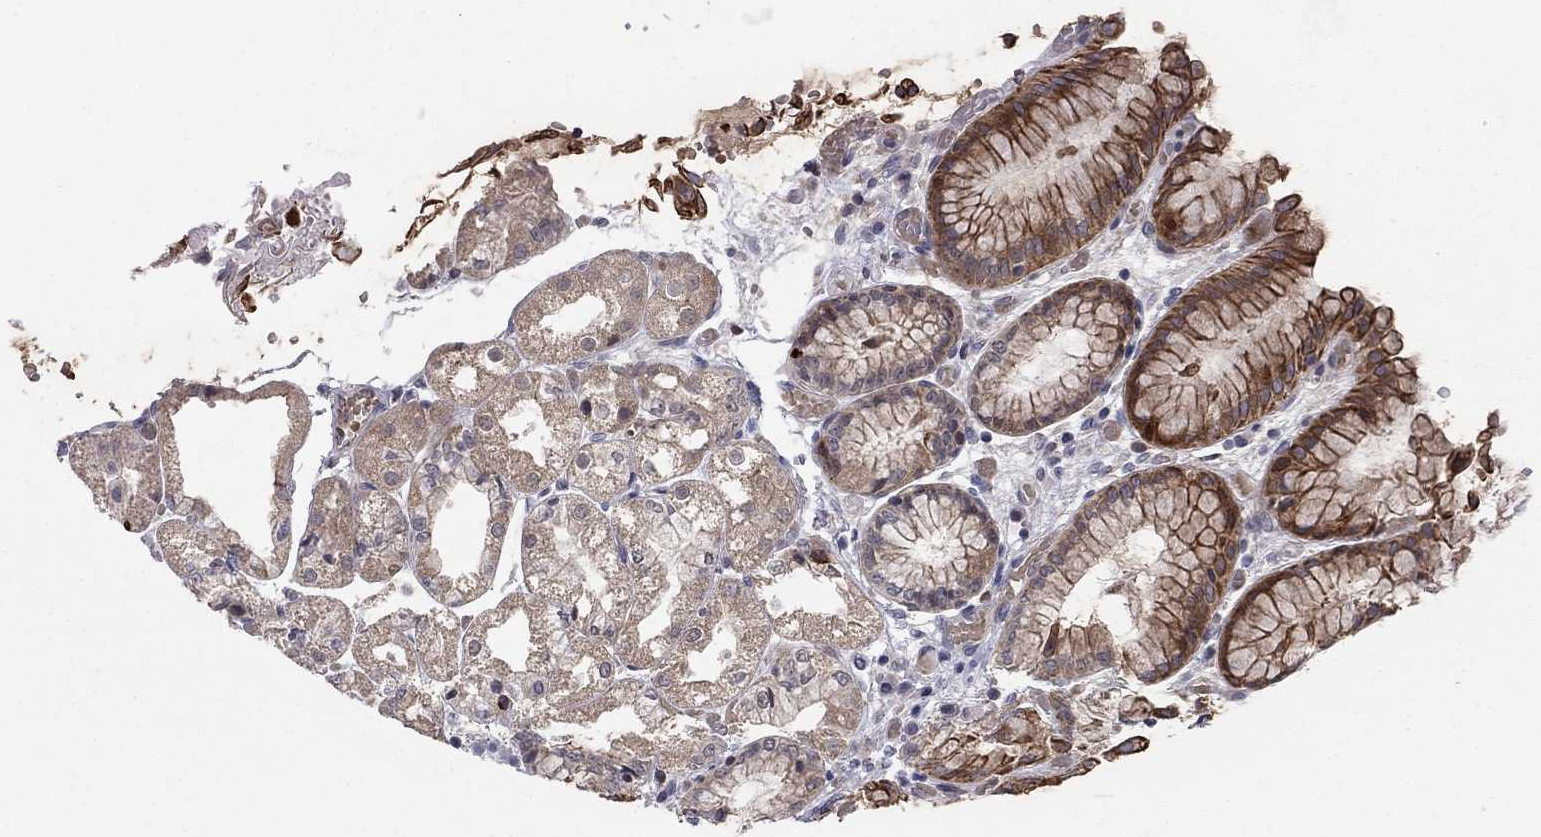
{"staining": {"intensity": "strong", "quantity": "<25%", "location": "cytoplasmic/membranous"}, "tissue": "stomach", "cell_type": "Glandular cells", "image_type": "normal", "snomed": [{"axis": "morphology", "description": "Normal tissue, NOS"}, {"axis": "topography", "description": "Stomach, upper"}], "caption": "This is a photomicrograph of immunohistochemistry staining of benign stomach, which shows strong positivity in the cytoplasmic/membranous of glandular cells.", "gene": "BCL11A", "patient": {"sex": "male", "age": 72}}